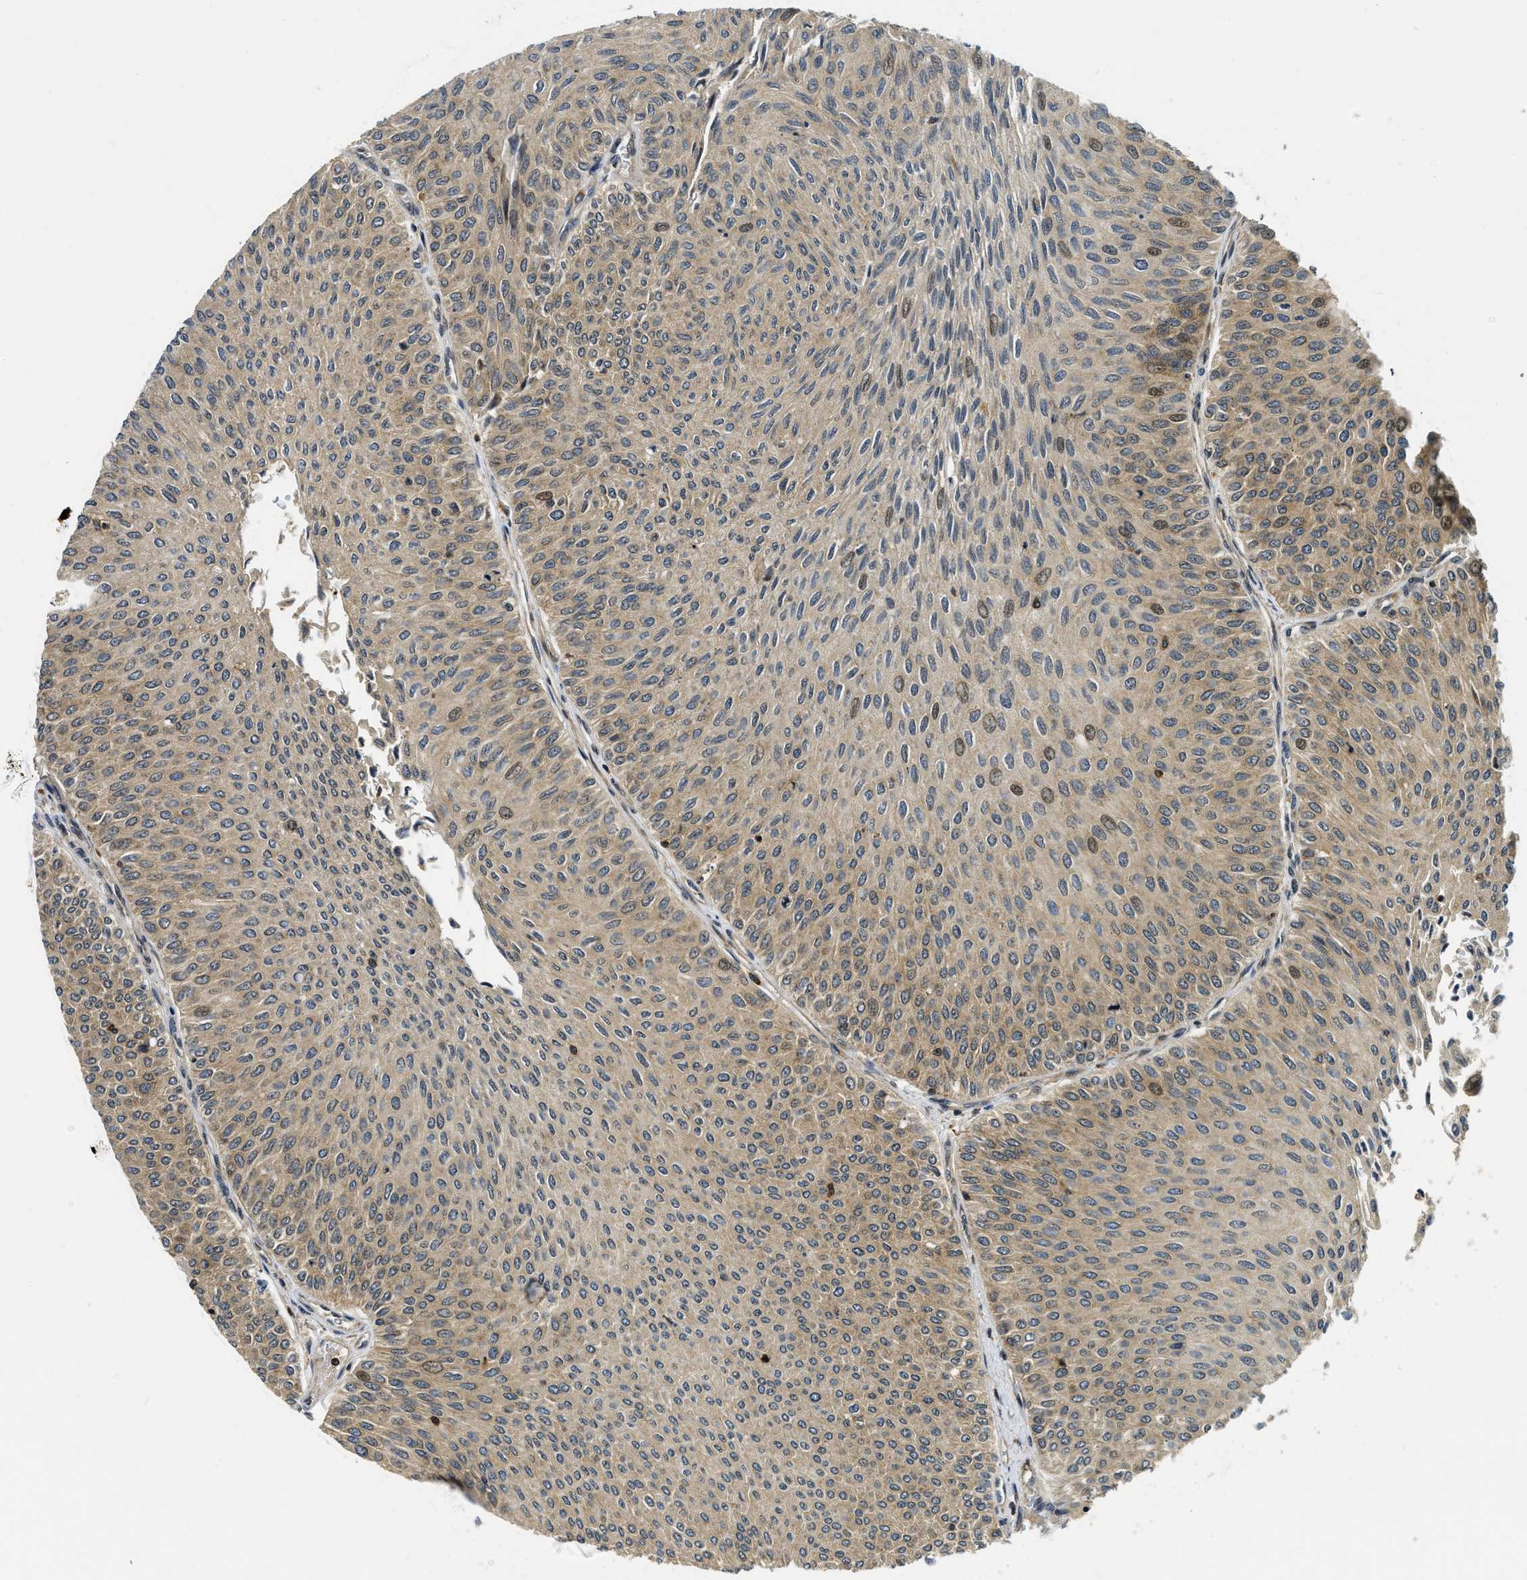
{"staining": {"intensity": "moderate", "quantity": ">75%", "location": "cytoplasmic/membranous,nuclear"}, "tissue": "urothelial cancer", "cell_type": "Tumor cells", "image_type": "cancer", "snomed": [{"axis": "morphology", "description": "Urothelial carcinoma, Low grade"}, {"axis": "topography", "description": "Urinary bladder"}], "caption": "Immunohistochemical staining of human urothelial cancer exhibits medium levels of moderate cytoplasmic/membranous and nuclear protein expression in approximately >75% of tumor cells.", "gene": "ADSL", "patient": {"sex": "male", "age": 78}}